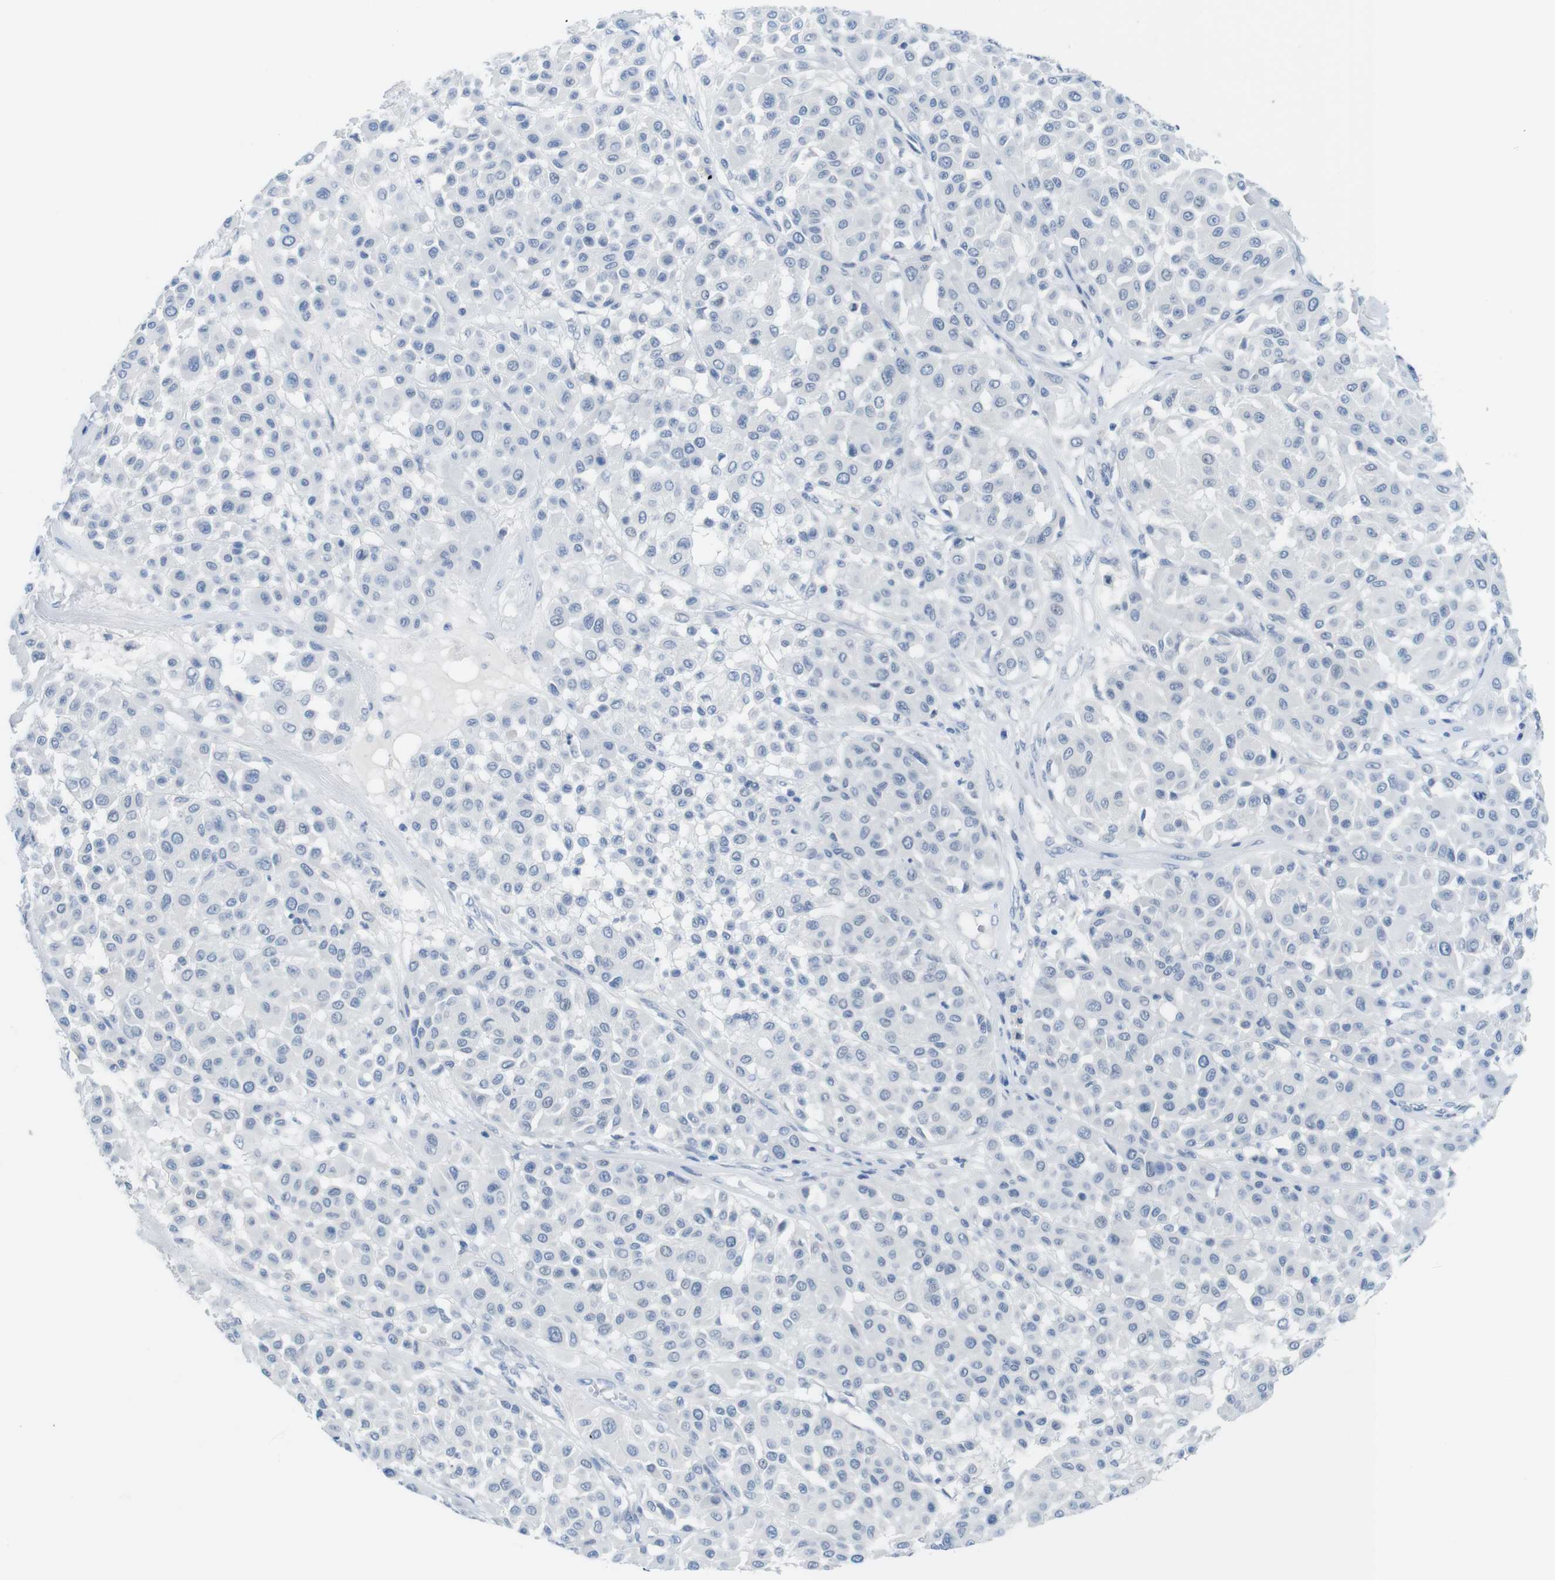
{"staining": {"intensity": "negative", "quantity": "none", "location": "none"}, "tissue": "melanoma", "cell_type": "Tumor cells", "image_type": "cancer", "snomed": [{"axis": "morphology", "description": "Malignant melanoma, Metastatic site"}, {"axis": "topography", "description": "Soft tissue"}], "caption": "High magnification brightfield microscopy of melanoma stained with DAB (brown) and counterstained with hematoxylin (blue): tumor cells show no significant staining.", "gene": "OPN1SW", "patient": {"sex": "male", "age": 41}}